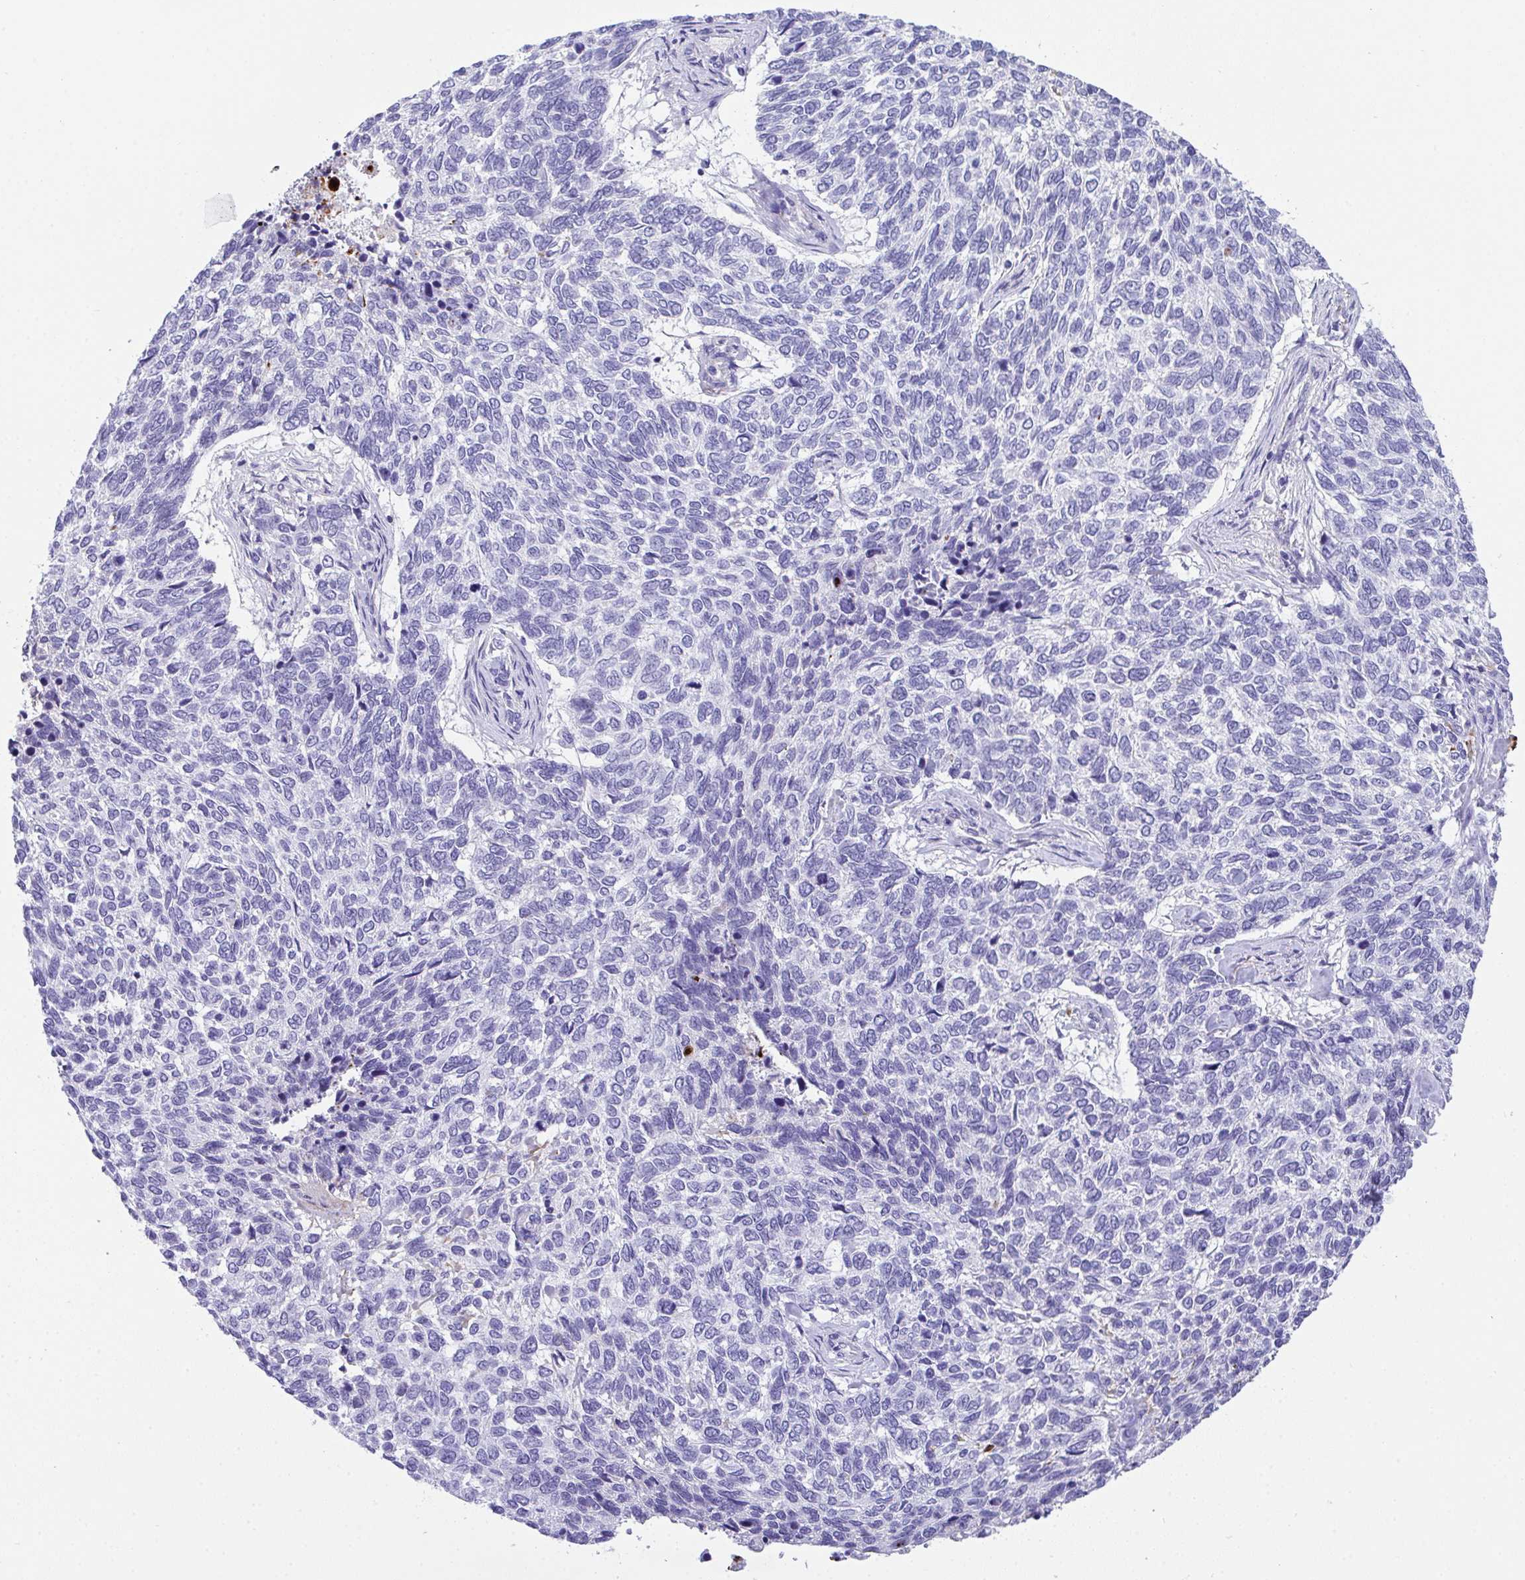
{"staining": {"intensity": "negative", "quantity": "none", "location": "none"}, "tissue": "skin cancer", "cell_type": "Tumor cells", "image_type": "cancer", "snomed": [{"axis": "morphology", "description": "Basal cell carcinoma"}, {"axis": "topography", "description": "Skin"}], "caption": "DAB (3,3'-diaminobenzidine) immunohistochemical staining of human skin cancer (basal cell carcinoma) displays no significant positivity in tumor cells.", "gene": "KMT2E", "patient": {"sex": "female", "age": 65}}